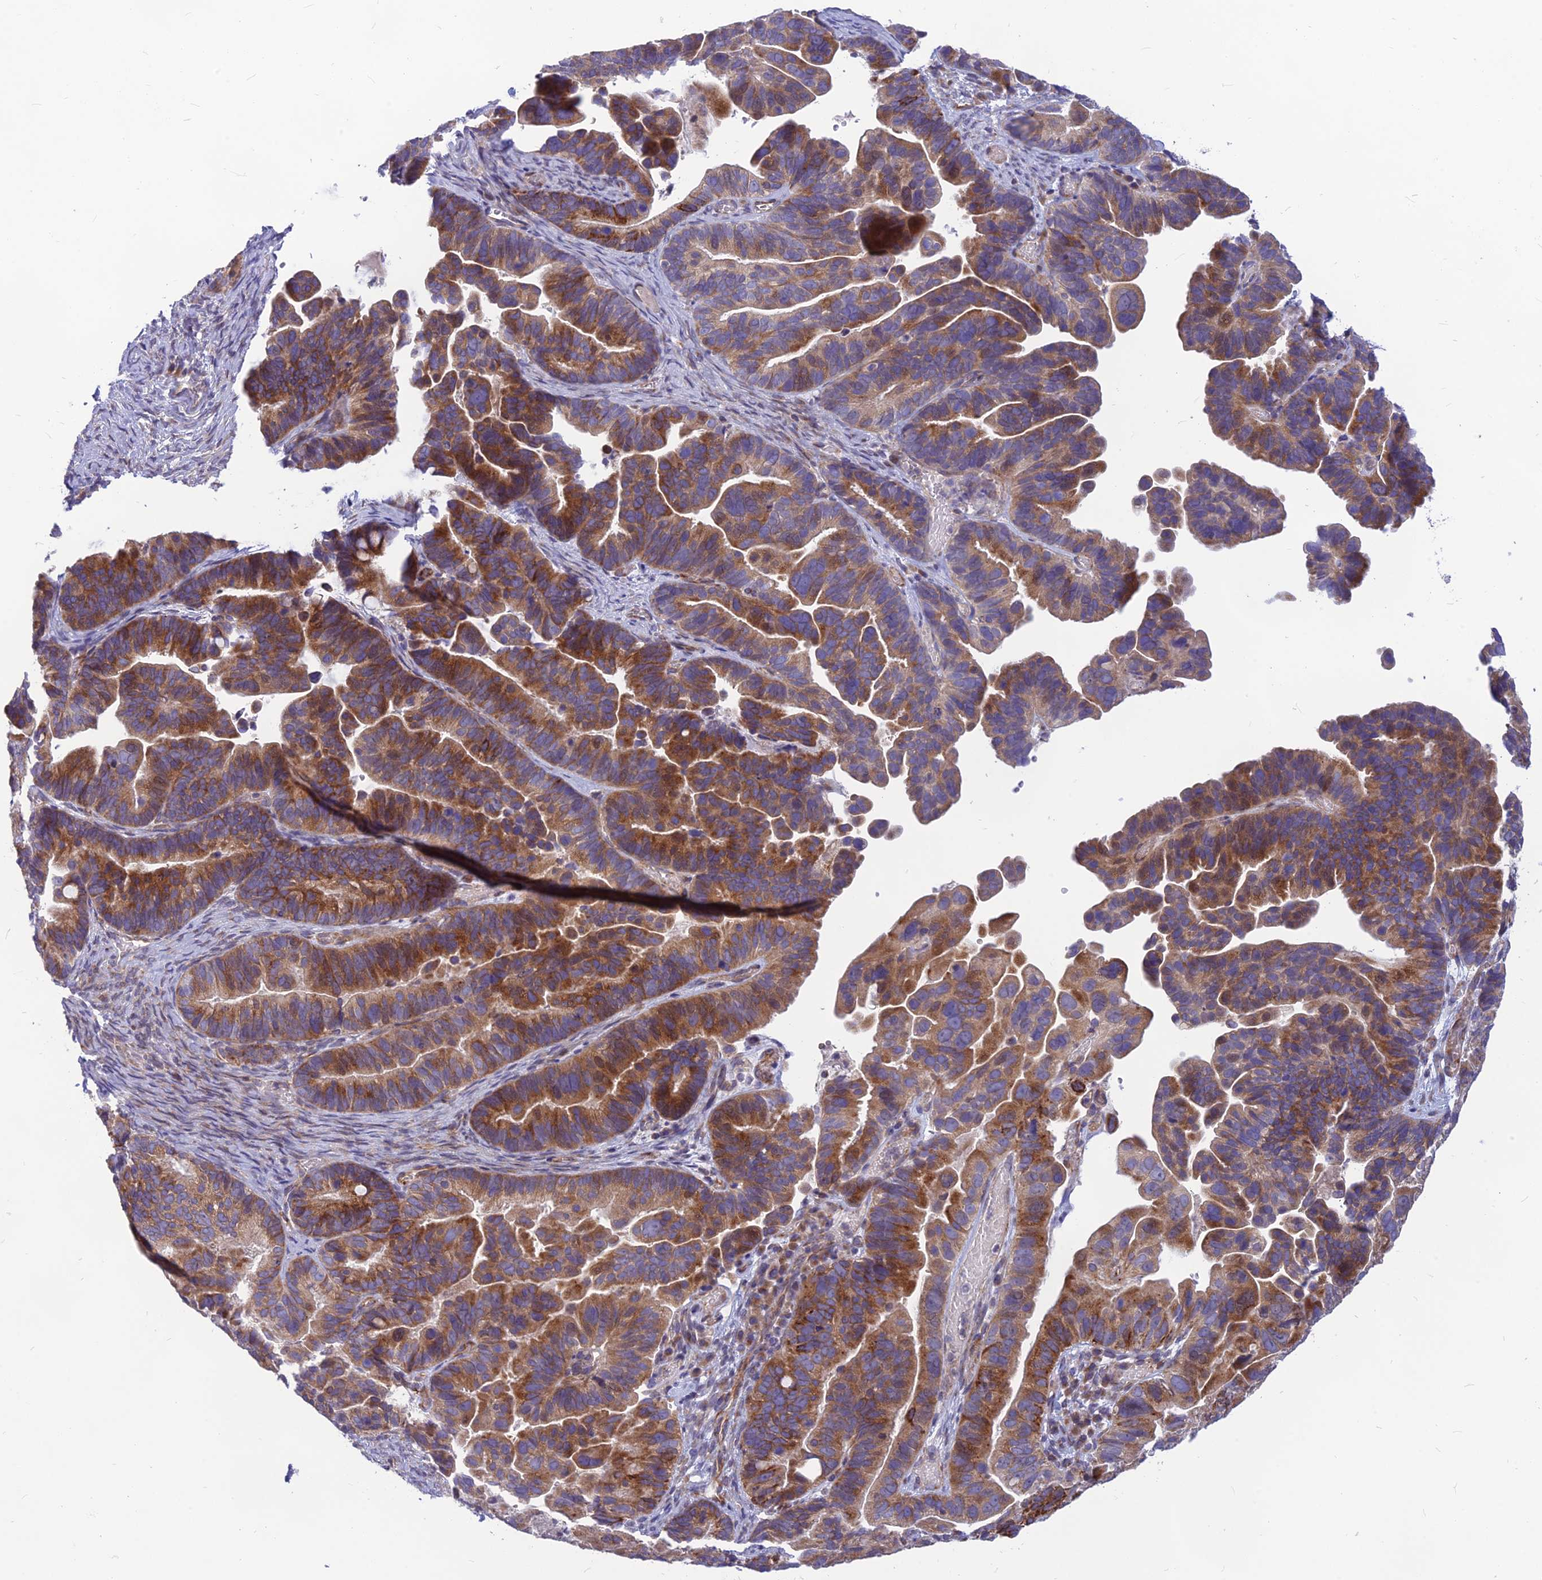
{"staining": {"intensity": "strong", "quantity": "25%-75%", "location": "cytoplasmic/membranous"}, "tissue": "ovarian cancer", "cell_type": "Tumor cells", "image_type": "cancer", "snomed": [{"axis": "morphology", "description": "Cystadenocarcinoma, serous, NOS"}, {"axis": "topography", "description": "Ovary"}], "caption": "Approximately 25%-75% of tumor cells in human serous cystadenocarcinoma (ovarian) display strong cytoplasmic/membranous protein staining as visualized by brown immunohistochemical staining.", "gene": "PTCD2", "patient": {"sex": "female", "age": 56}}